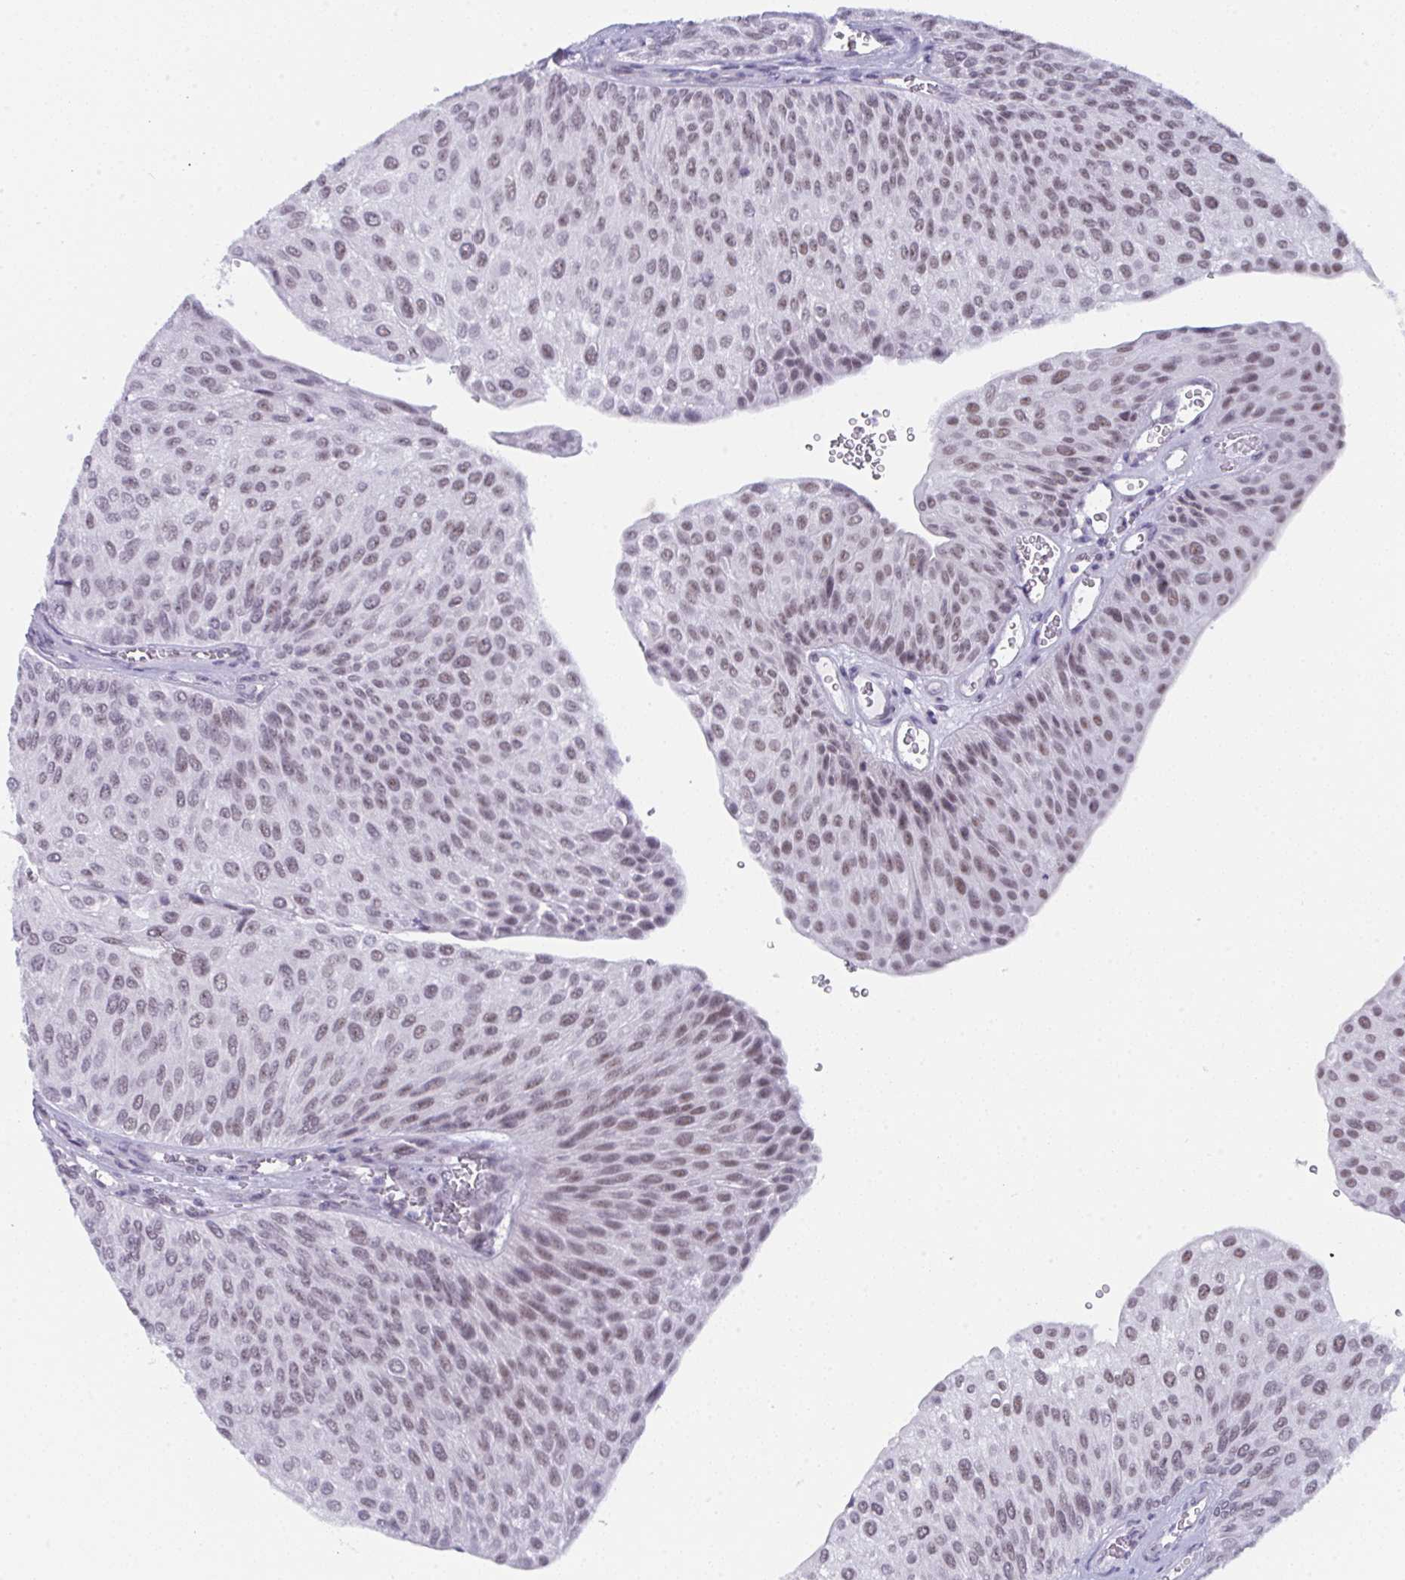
{"staining": {"intensity": "moderate", "quantity": ">75%", "location": "nuclear"}, "tissue": "urothelial cancer", "cell_type": "Tumor cells", "image_type": "cancer", "snomed": [{"axis": "morphology", "description": "Urothelial carcinoma, NOS"}, {"axis": "topography", "description": "Urinary bladder"}], "caption": "Protein expression by immunohistochemistry exhibits moderate nuclear staining in about >75% of tumor cells in urothelial cancer.", "gene": "CDK13", "patient": {"sex": "male", "age": 67}}